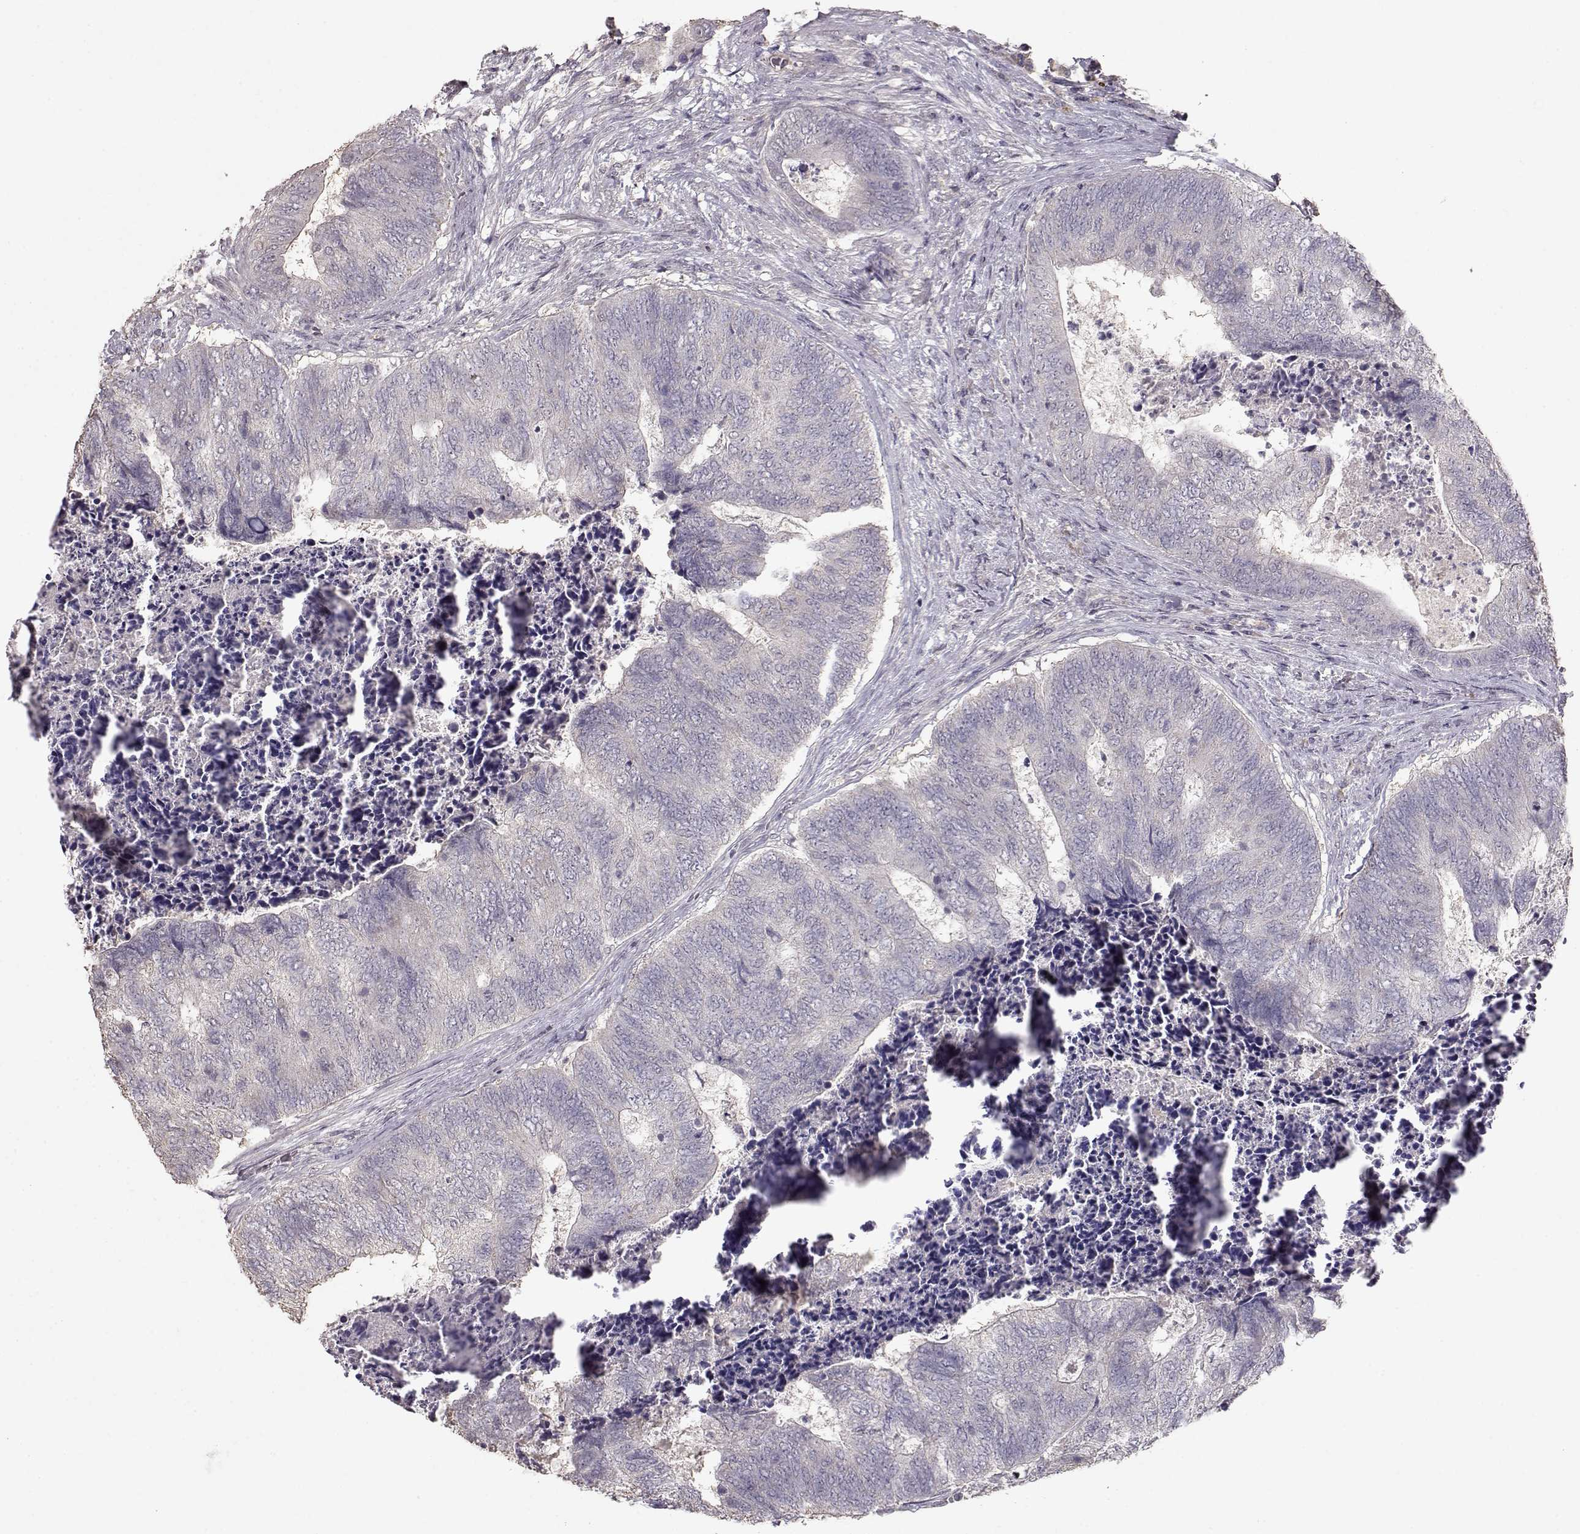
{"staining": {"intensity": "negative", "quantity": "none", "location": "none"}, "tissue": "colorectal cancer", "cell_type": "Tumor cells", "image_type": "cancer", "snomed": [{"axis": "morphology", "description": "Adenocarcinoma, NOS"}, {"axis": "topography", "description": "Colon"}], "caption": "DAB immunohistochemical staining of colorectal cancer (adenocarcinoma) exhibits no significant staining in tumor cells. (DAB (3,3'-diaminobenzidine) immunohistochemistry, high magnification).", "gene": "PMCH", "patient": {"sex": "female", "age": 67}}